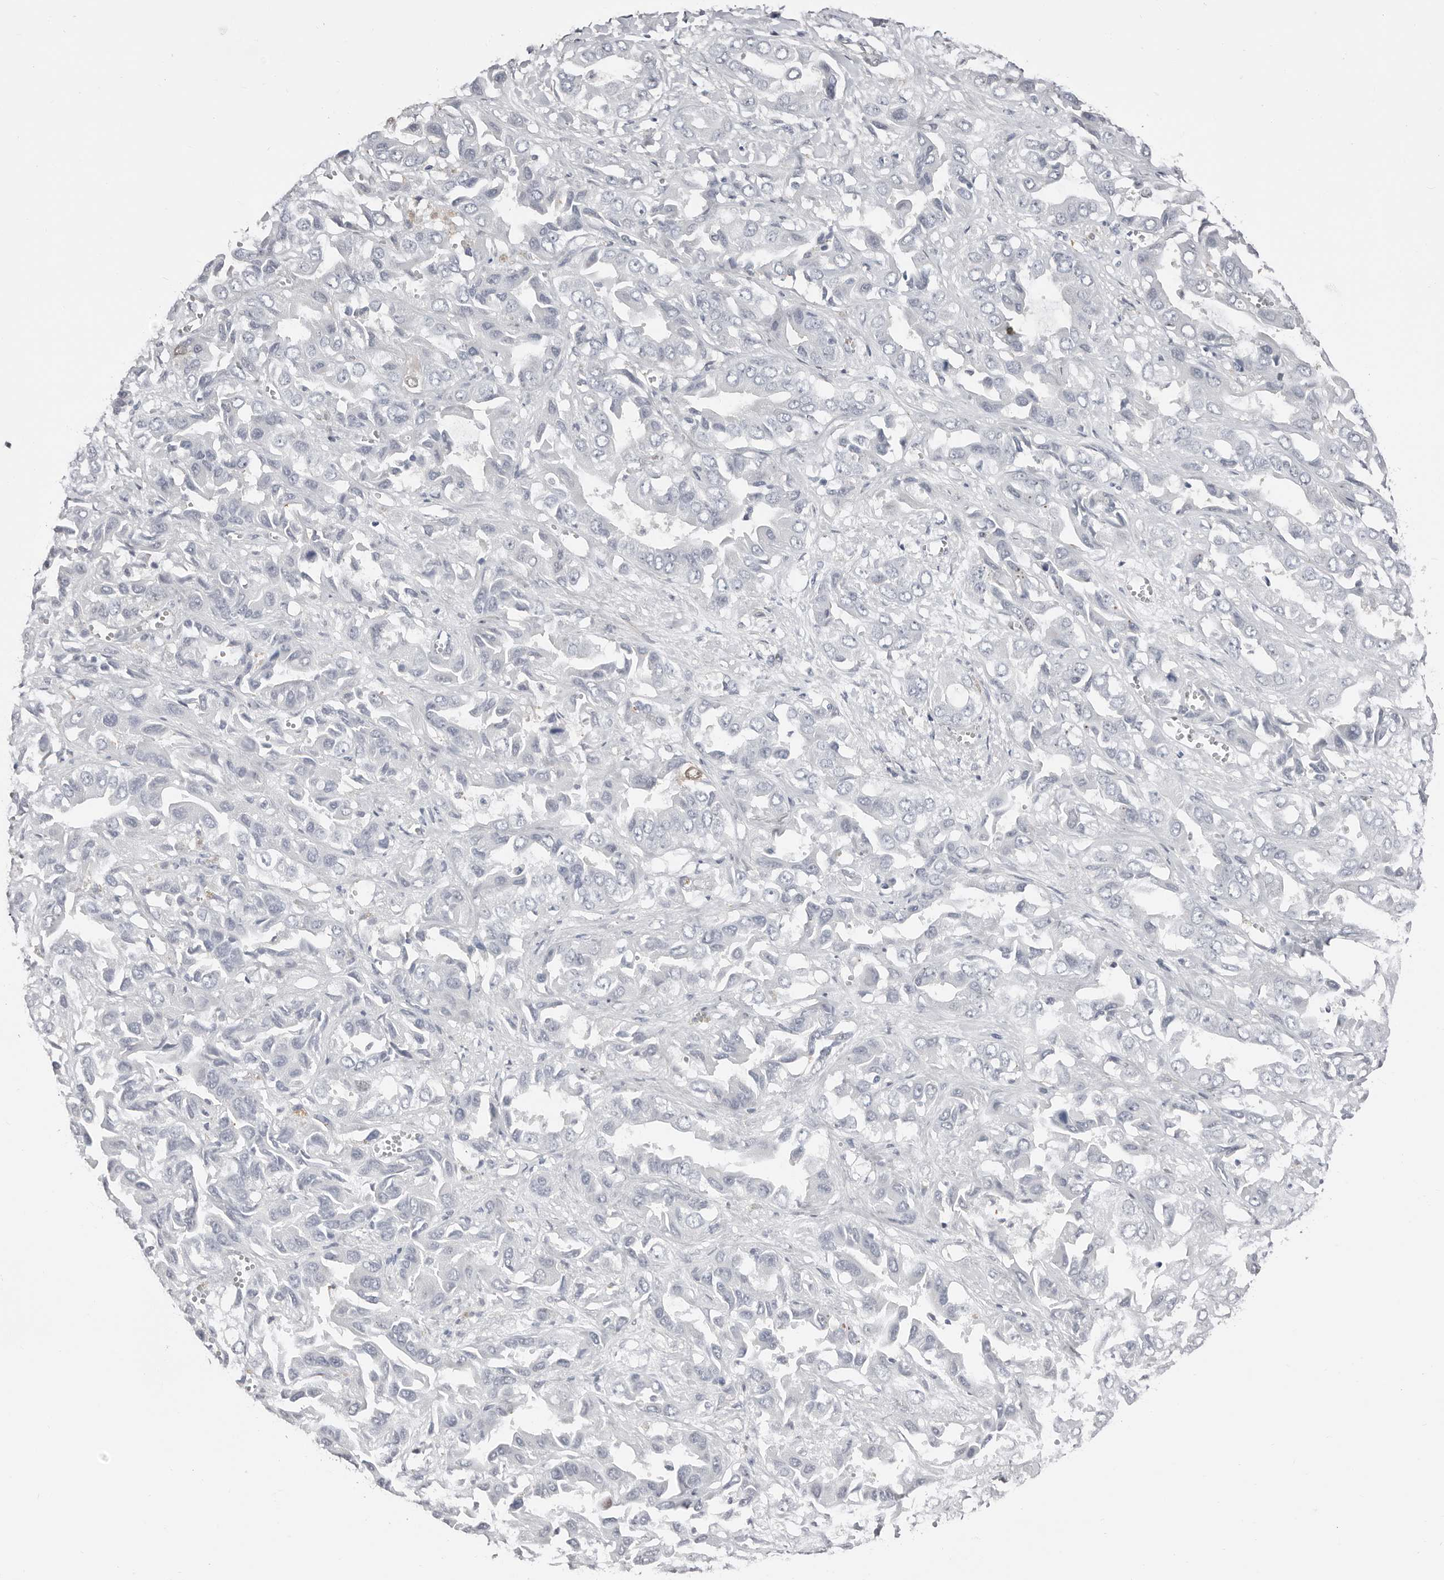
{"staining": {"intensity": "negative", "quantity": "none", "location": "none"}, "tissue": "liver cancer", "cell_type": "Tumor cells", "image_type": "cancer", "snomed": [{"axis": "morphology", "description": "Cholangiocarcinoma"}, {"axis": "topography", "description": "Liver"}], "caption": "This is a image of IHC staining of liver cholangiocarcinoma, which shows no positivity in tumor cells.", "gene": "ASRGL1", "patient": {"sex": "female", "age": 52}}